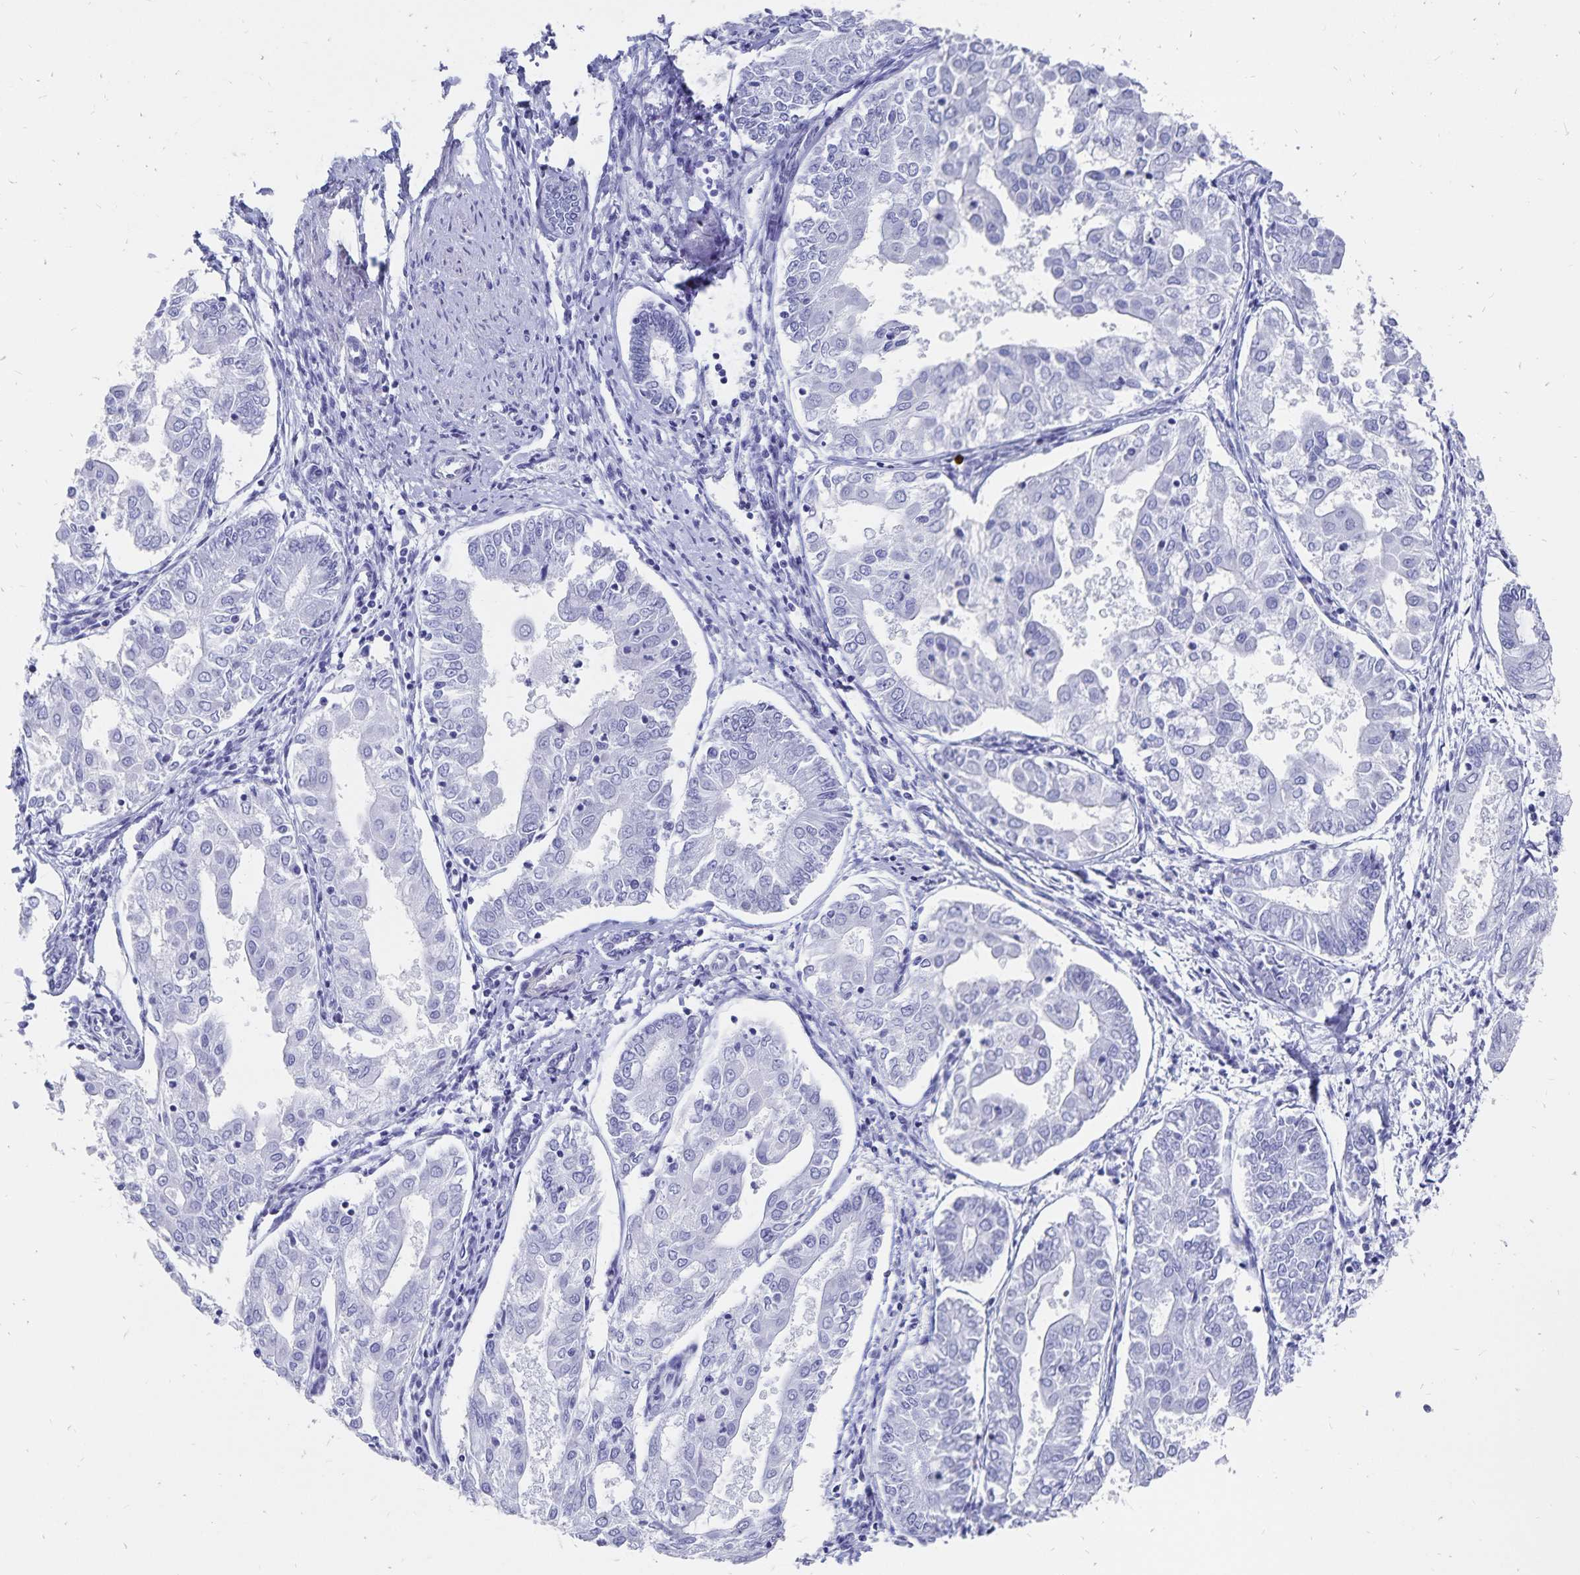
{"staining": {"intensity": "negative", "quantity": "none", "location": "none"}, "tissue": "endometrial cancer", "cell_type": "Tumor cells", "image_type": "cancer", "snomed": [{"axis": "morphology", "description": "Adenocarcinoma, NOS"}, {"axis": "topography", "description": "Endometrium"}], "caption": "There is no significant staining in tumor cells of endometrial cancer (adenocarcinoma). (Immunohistochemistry, brightfield microscopy, high magnification).", "gene": "ADH1A", "patient": {"sex": "female", "age": 68}}